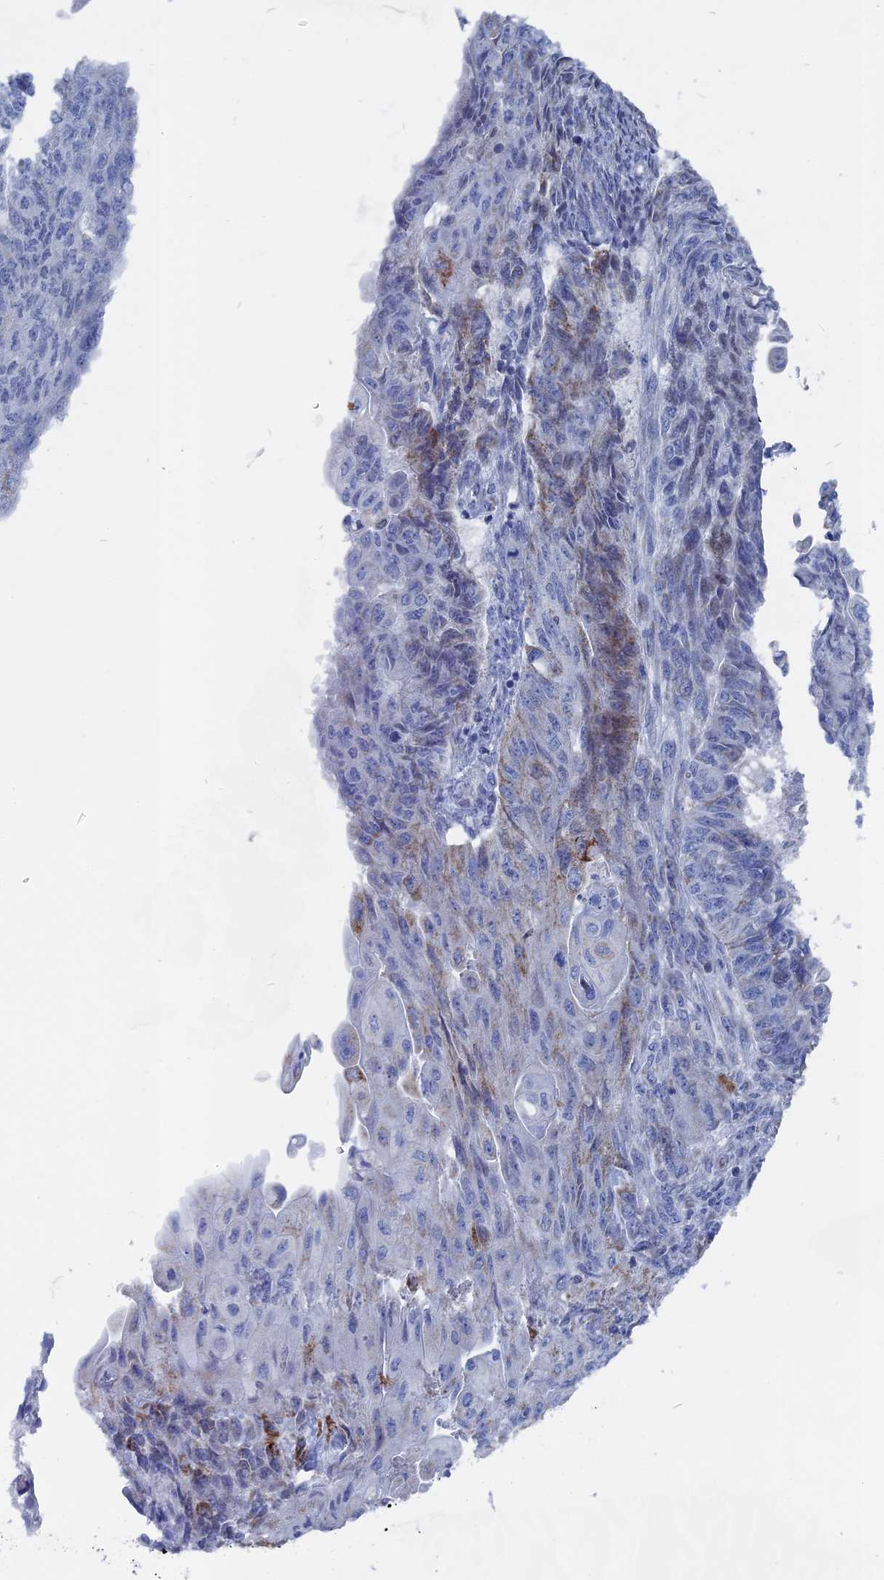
{"staining": {"intensity": "negative", "quantity": "none", "location": "none"}, "tissue": "endometrial cancer", "cell_type": "Tumor cells", "image_type": "cancer", "snomed": [{"axis": "morphology", "description": "Adenocarcinoma, NOS"}, {"axis": "topography", "description": "Endometrium"}], "caption": "Photomicrograph shows no protein expression in tumor cells of endometrial cancer (adenocarcinoma) tissue.", "gene": "HIGD1A", "patient": {"sex": "female", "age": 32}}